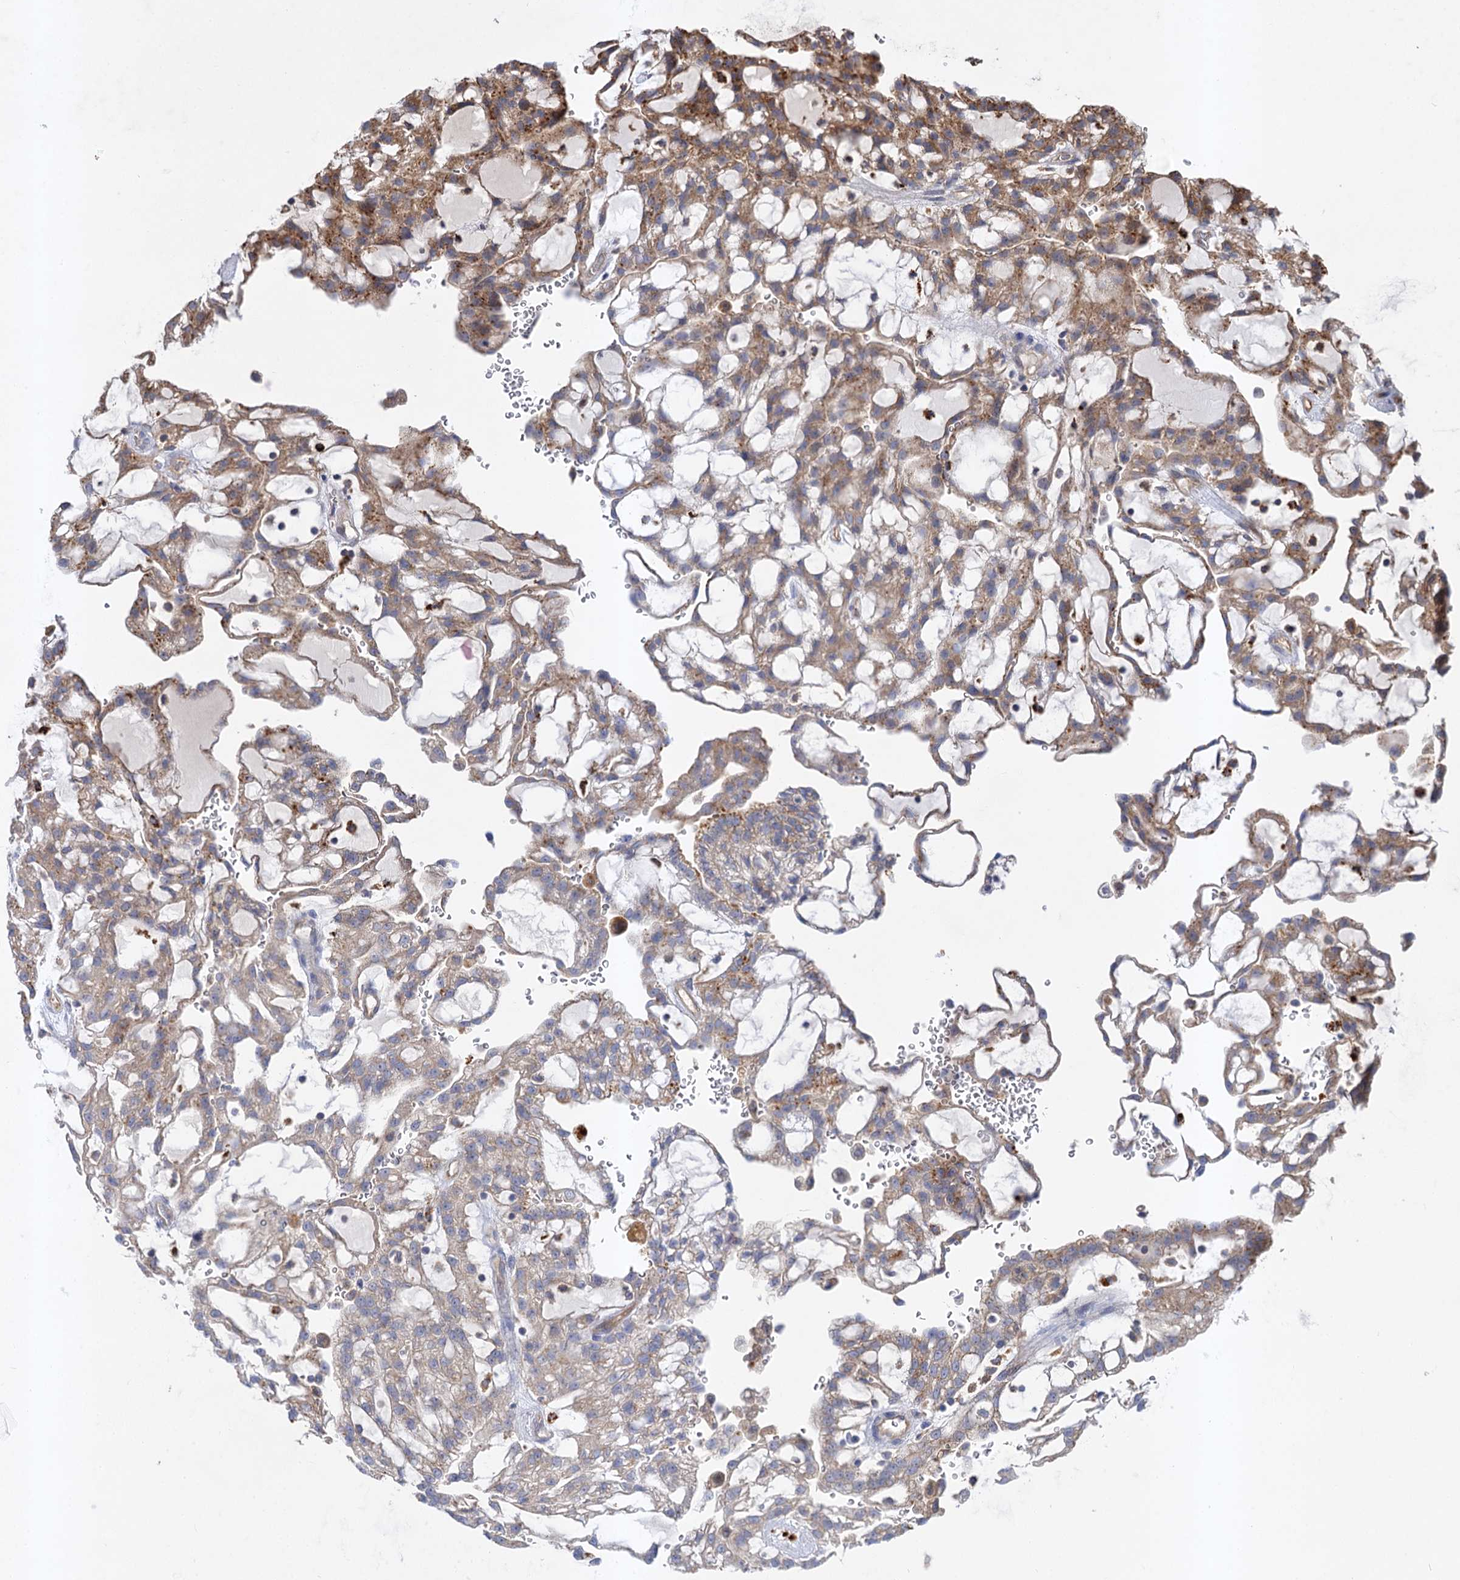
{"staining": {"intensity": "moderate", "quantity": "<25%", "location": "cytoplasmic/membranous"}, "tissue": "renal cancer", "cell_type": "Tumor cells", "image_type": "cancer", "snomed": [{"axis": "morphology", "description": "Adenocarcinoma, NOS"}, {"axis": "topography", "description": "Kidney"}], "caption": "There is low levels of moderate cytoplasmic/membranous staining in tumor cells of adenocarcinoma (renal), as demonstrated by immunohistochemical staining (brown color).", "gene": "PATL1", "patient": {"sex": "male", "age": 63}}